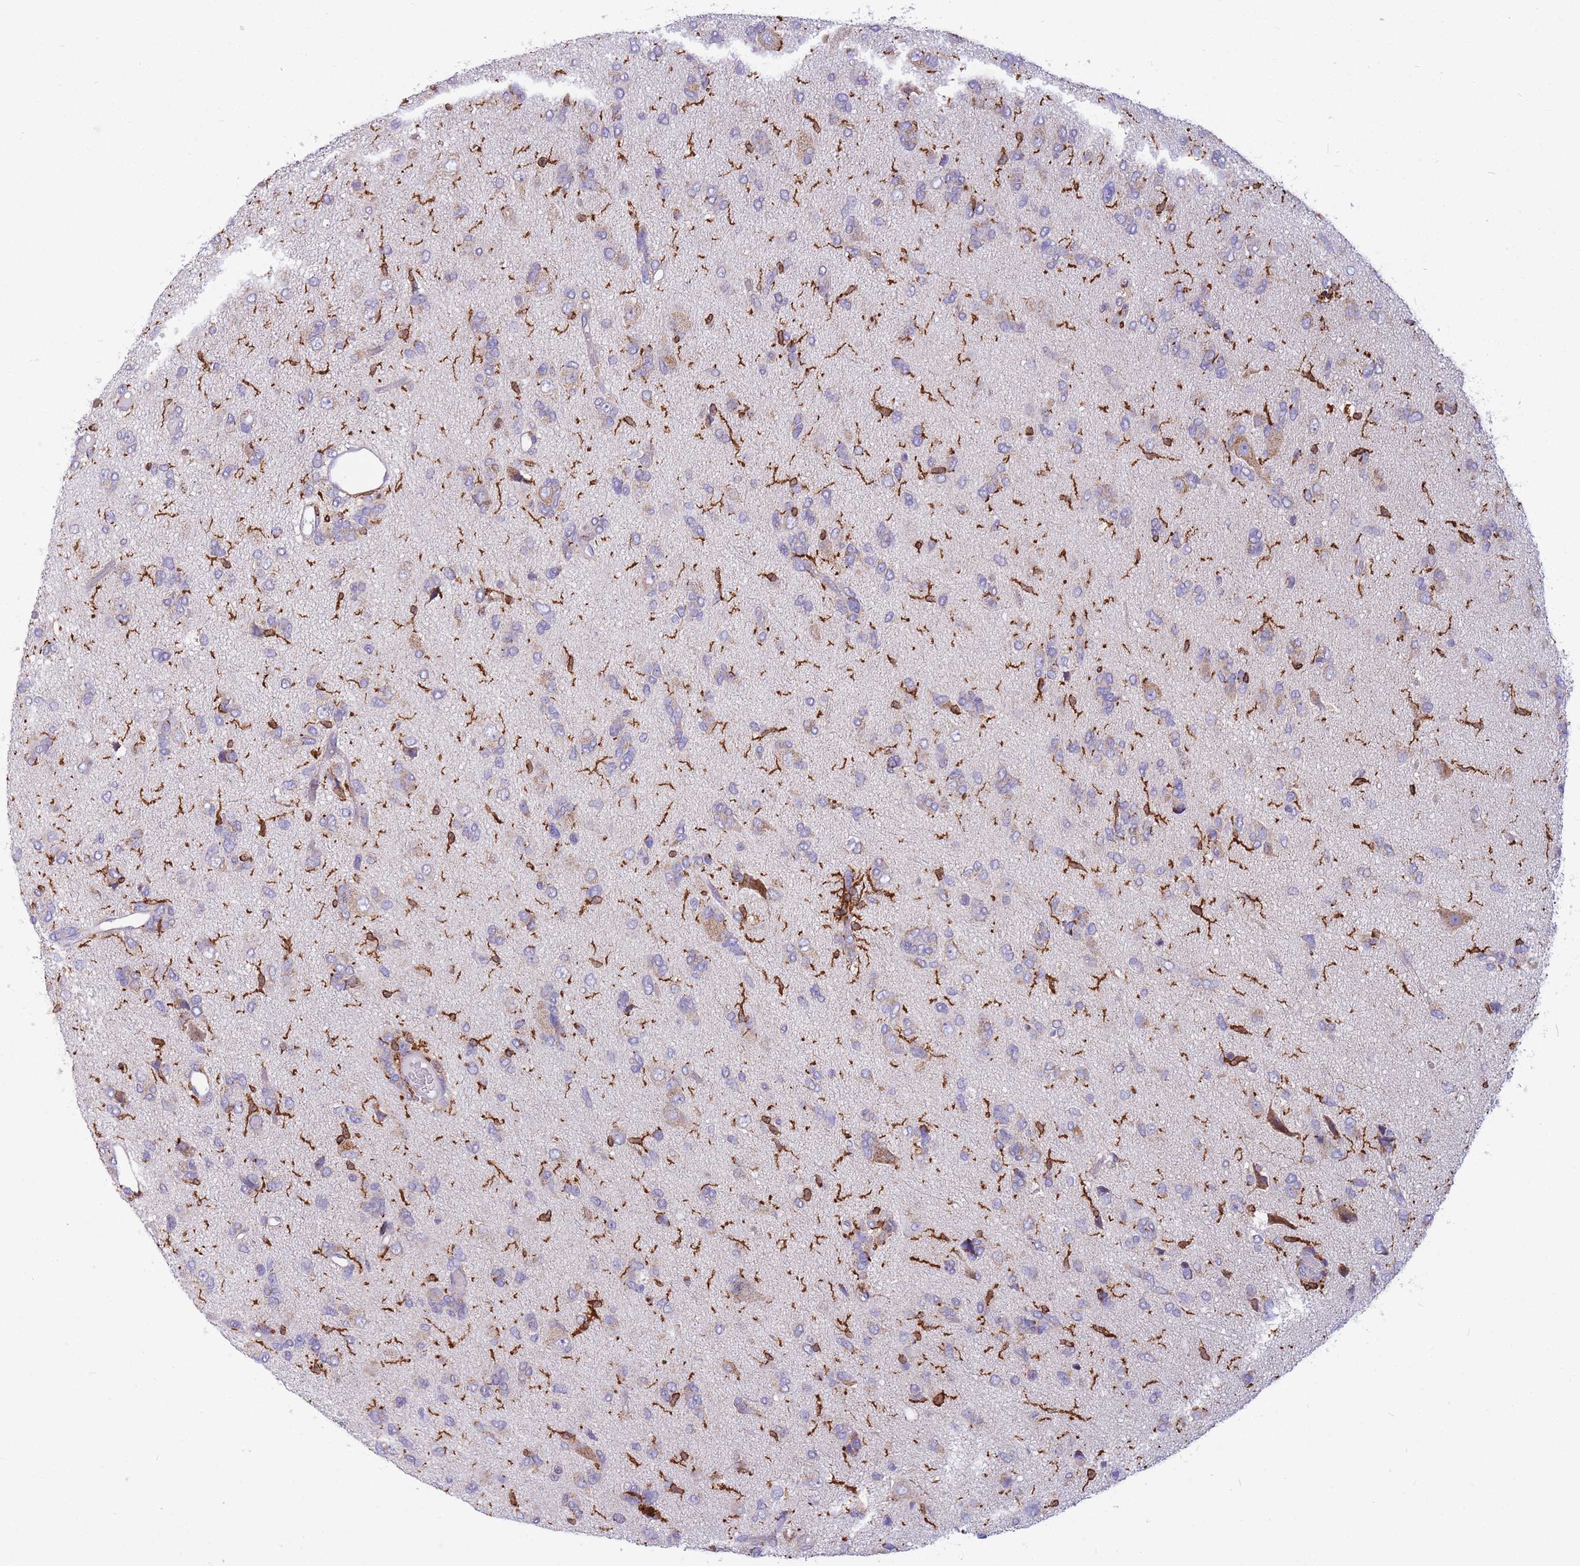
{"staining": {"intensity": "weak", "quantity": "<25%", "location": "cytoplasmic/membranous"}, "tissue": "glioma", "cell_type": "Tumor cells", "image_type": "cancer", "snomed": [{"axis": "morphology", "description": "Glioma, malignant, High grade"}, {"axis": "topography", "description": "Brain"}], "caption": "Immunohistochemical staining of glioma demonstrates no significant positivity in tumor cells. (IHC, brightfield microscopy, high magnification).", "gene": "MRPL54", "patient": {"sex": "female", "age": 59}}